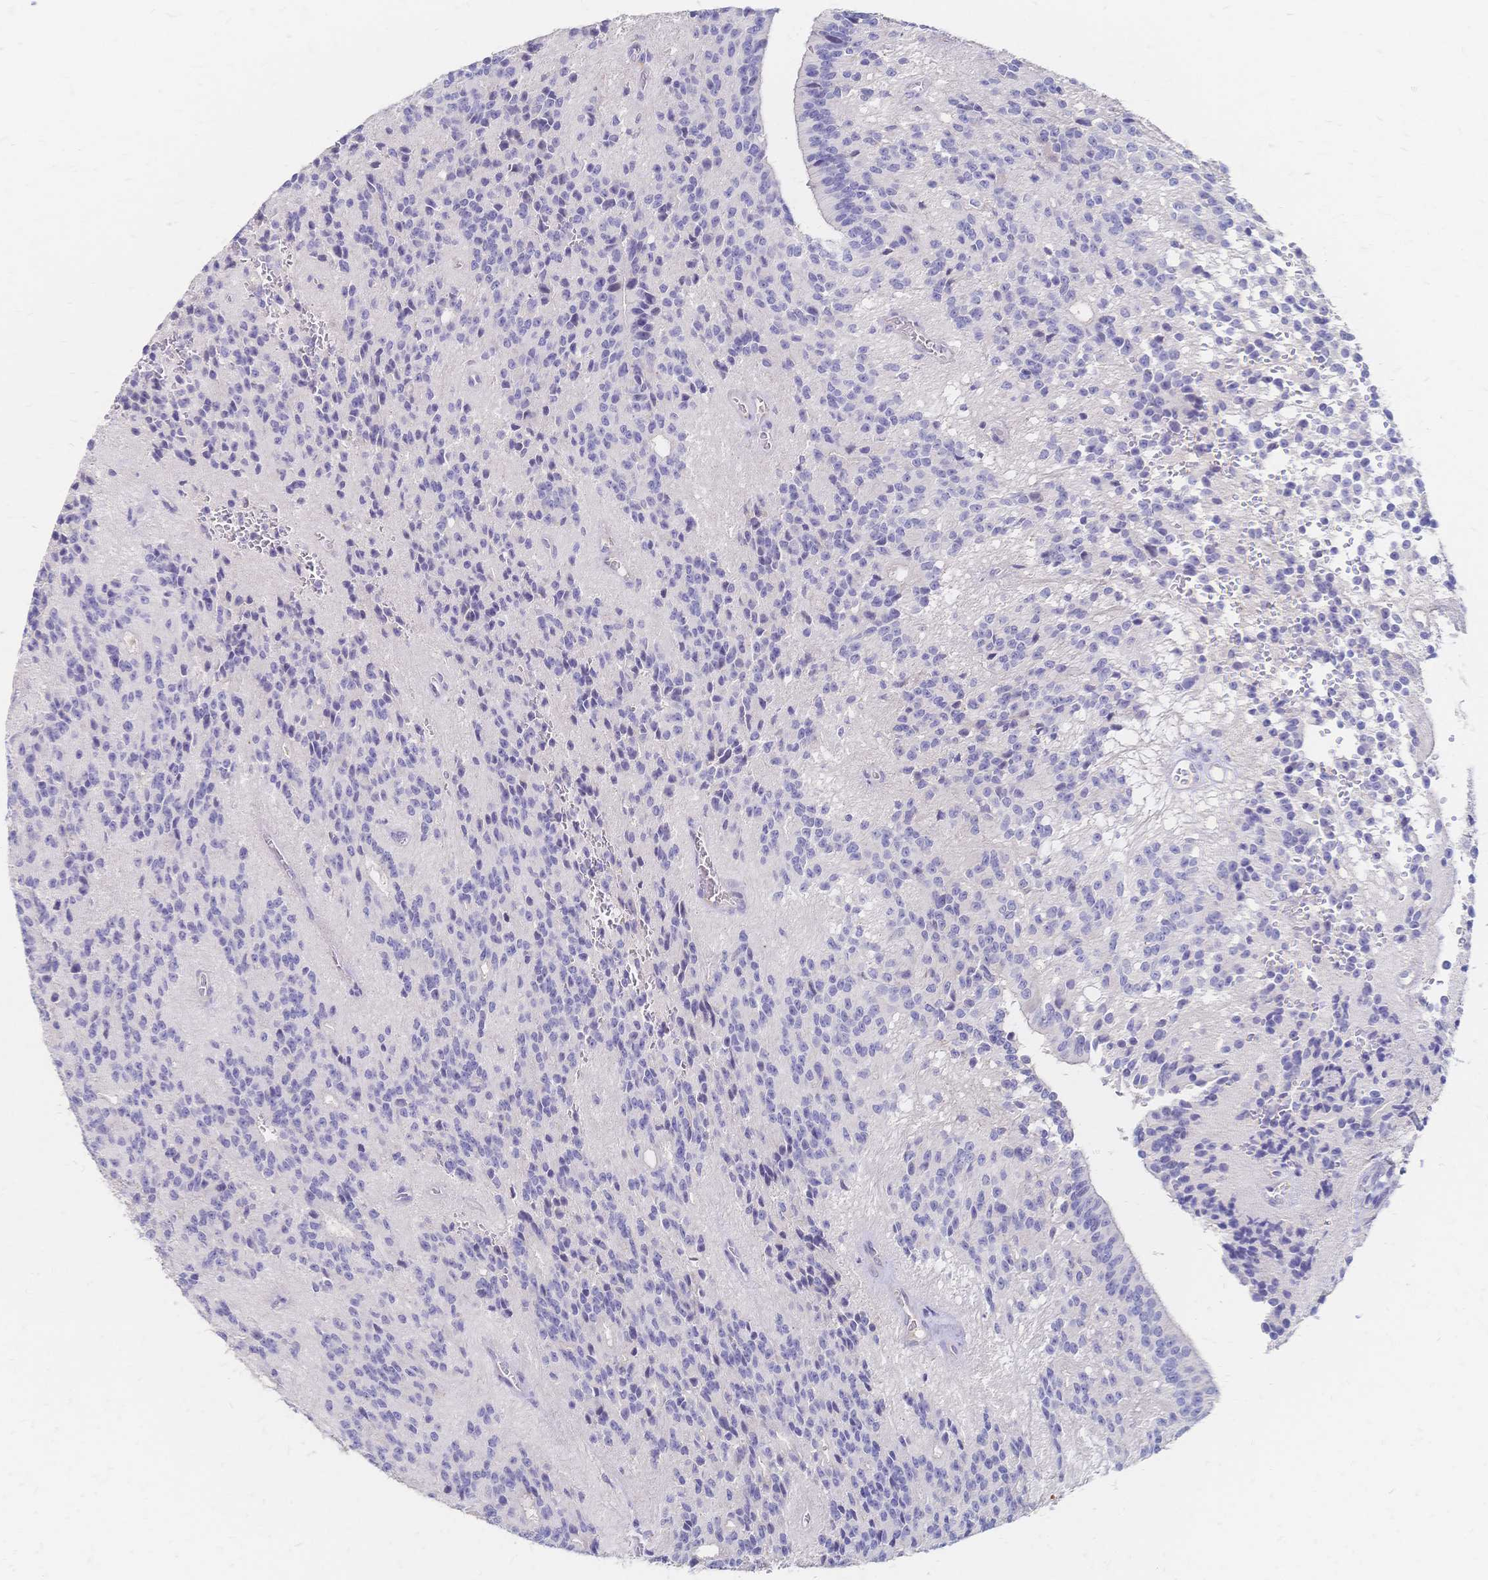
{"staining": {"intensity": "negative", "quantity": "none", "location": "none"}, "tissue": "glioma", "cell_type": "Tumor cells", "image_type": "cancer", "snomed": [{"axis": "morphology", "description": "Glioma, malignant, Low grade"}, {"axis": "topography", "description": "Brain"}], "caption": "Immunohistochemistry (IHC) image of human glioma stained for a protein (brown), which shows no staining in tumor cells.", "gene": "VWC2L", "patient": {"sex": "male", "age": 31}}